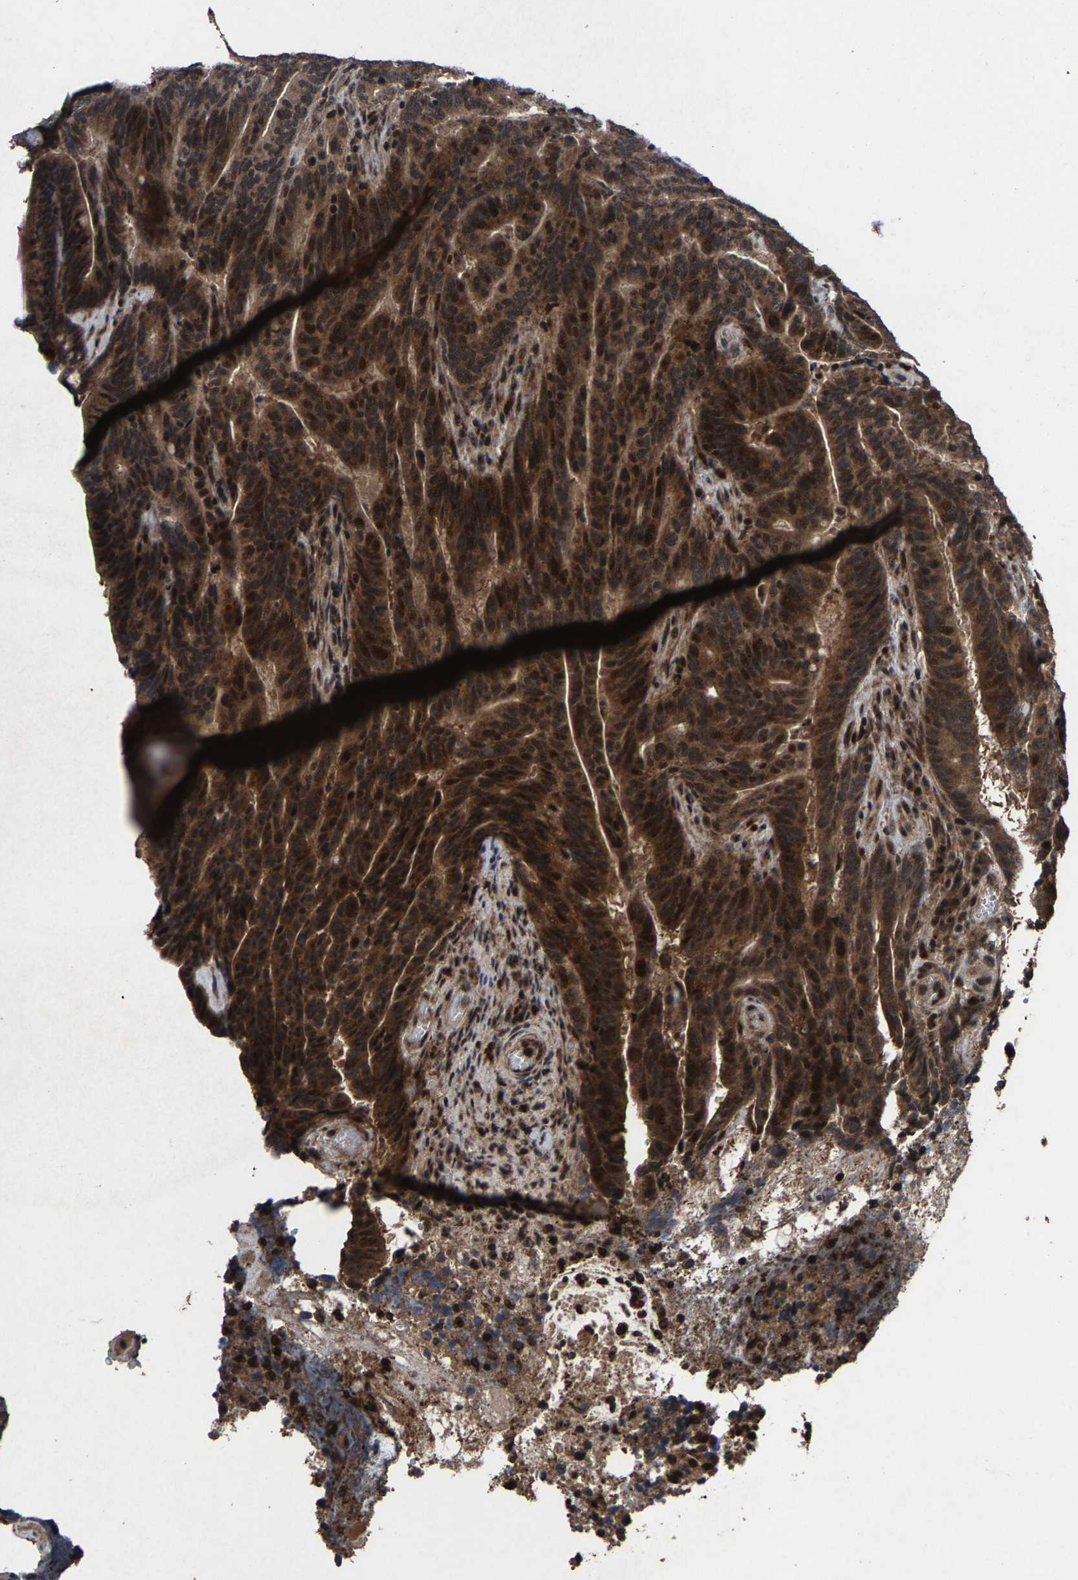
{"staining": {"intensity": "strong", "quantity": ">75%", "location": "cytoplasmic/membranous,nuclear"}, "tissue": "colorectal cancer", "cell_type": "Tumor cells", "image_type": "cancer", "snomed": [{"axis": "morphology", "description": "Adenocarcinoma, NOS"}, {"axis": "topography", "description": "Colon"}], "caption": "Colorectal cancer (adenocarcinoma) tissue displays strong cytoplasmic/membranous and nuclear staining in about >75% of tumor cells", "gene": "HAUS6", "patient": {"sex": "female", "age": 66}}